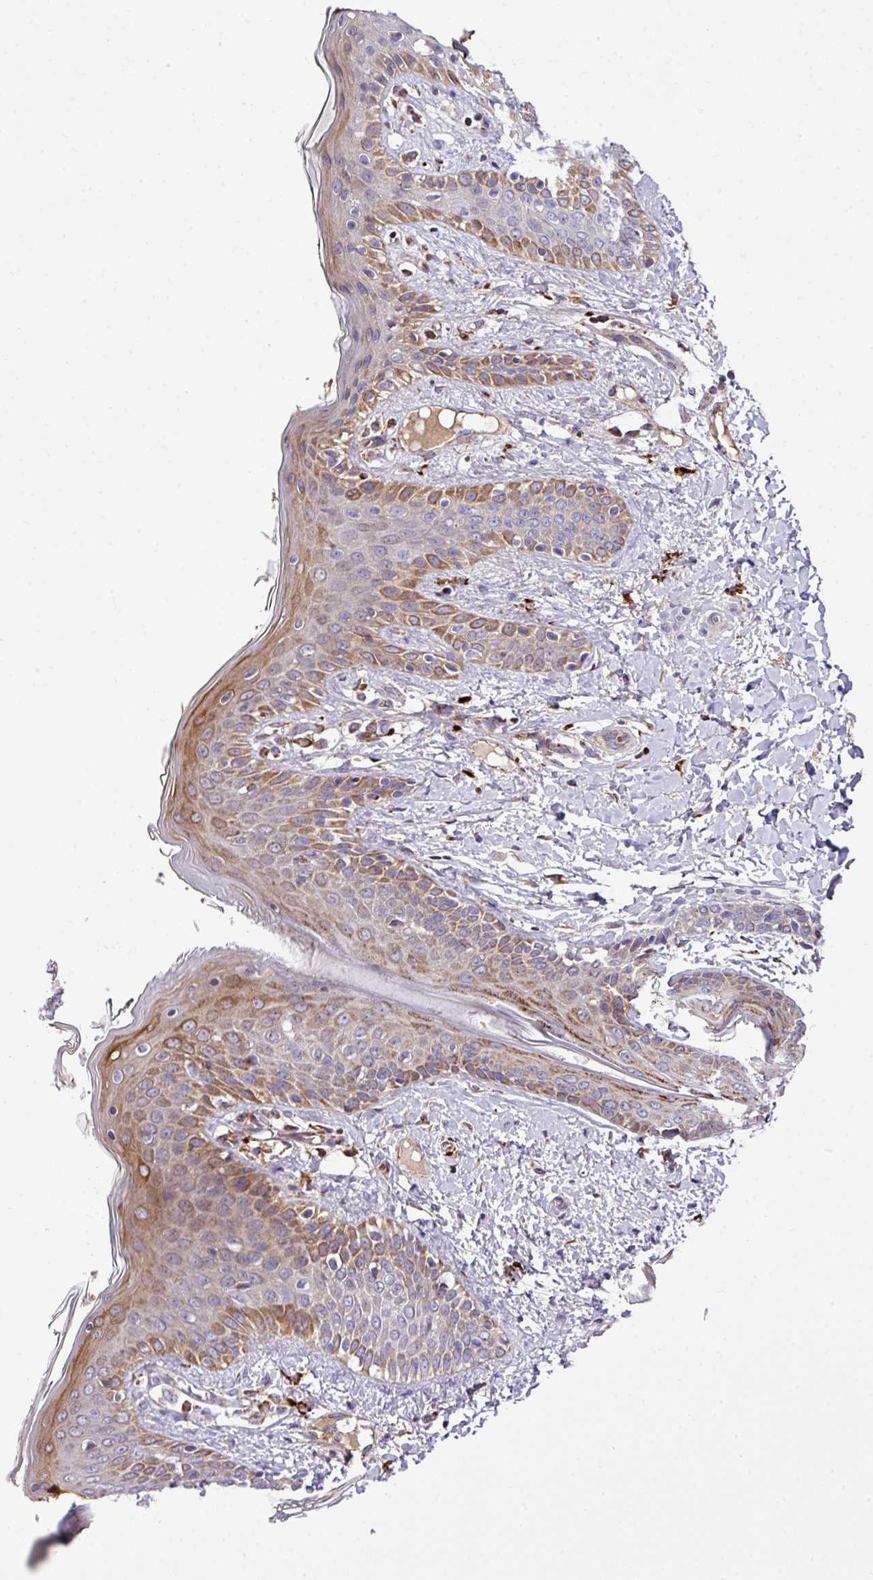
{"staining": {"intensity": "strong", "quantity": ">75%", "location": "cytoplasmic/membranous"}, "tissue": "skin", "cell_type": "Fibroblasts", "image_type": "normal", "snomed": [{"axis": "morphology", "description": "Normal tissue, NOS"}, {"axis": "topography", "description": "Skin"}], "caption": "Protein expression analysis of unremarkable skin shows strong cytoplasmic/membranous positivity in about >75% of fibroblasts.", "gene": "ZNF569", "patient": {"sex": "male", "age": 16}}